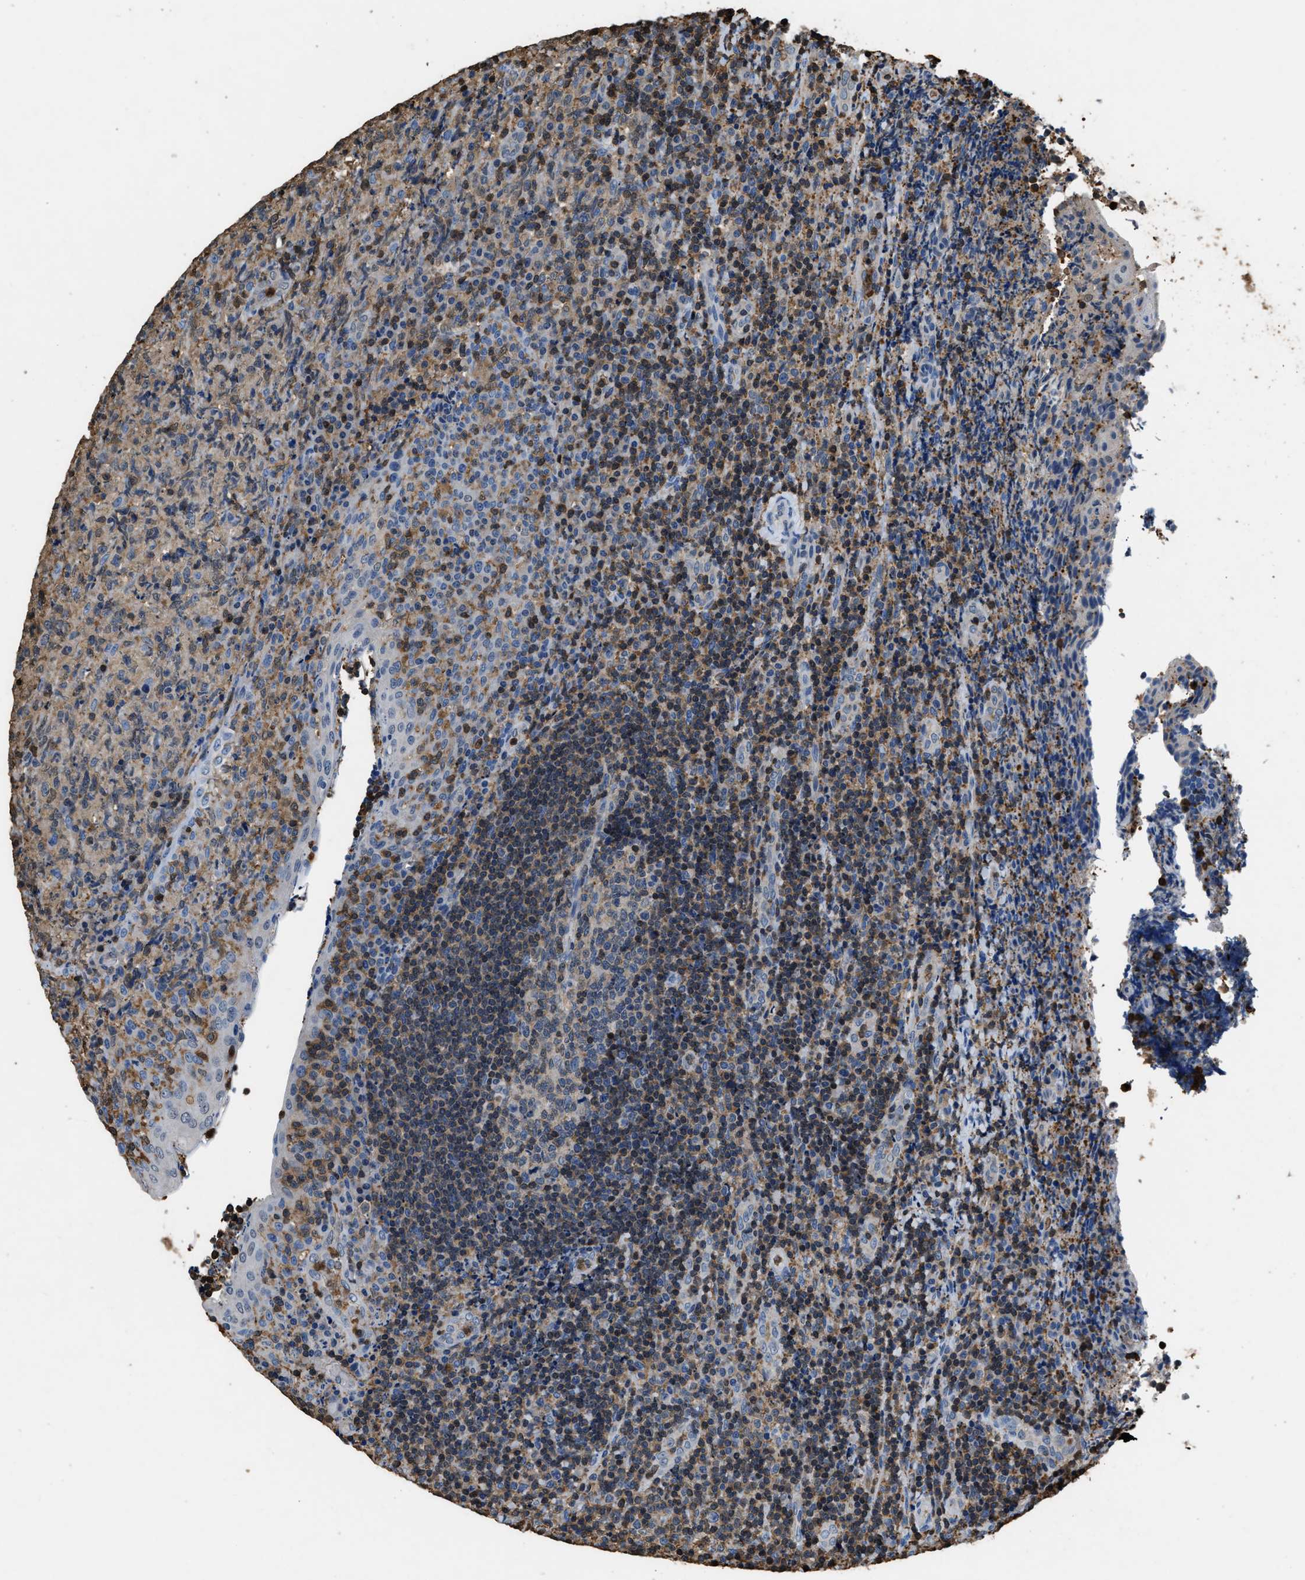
{"staining": {"intensity": "moderate", "quantity": "<25%", "location": "cytoplasmic/membranous"}, "tissue": "lymphoma", "cell_type": "Tumor cells", "image_type": "cancer", "snomed": [{"axis": "morphology", "description": "Malignant lymphoma, non-Hodgkin's type, High grade"}, {"axis": "topography", "description": "Tonsil"}], "caption": "This image demonstrates high-grade malignant lymphoma, non-Hodgkin's type stained with immunohistochemistry (IHC) to label a protein in brown. The cytoplasmic/membranous of tumor cells show moderate positivity for the protein. Nuclei are counter-stained blue.", "gene": "ARHGDIB", "patient": {"sex": "female", "age": 36}}